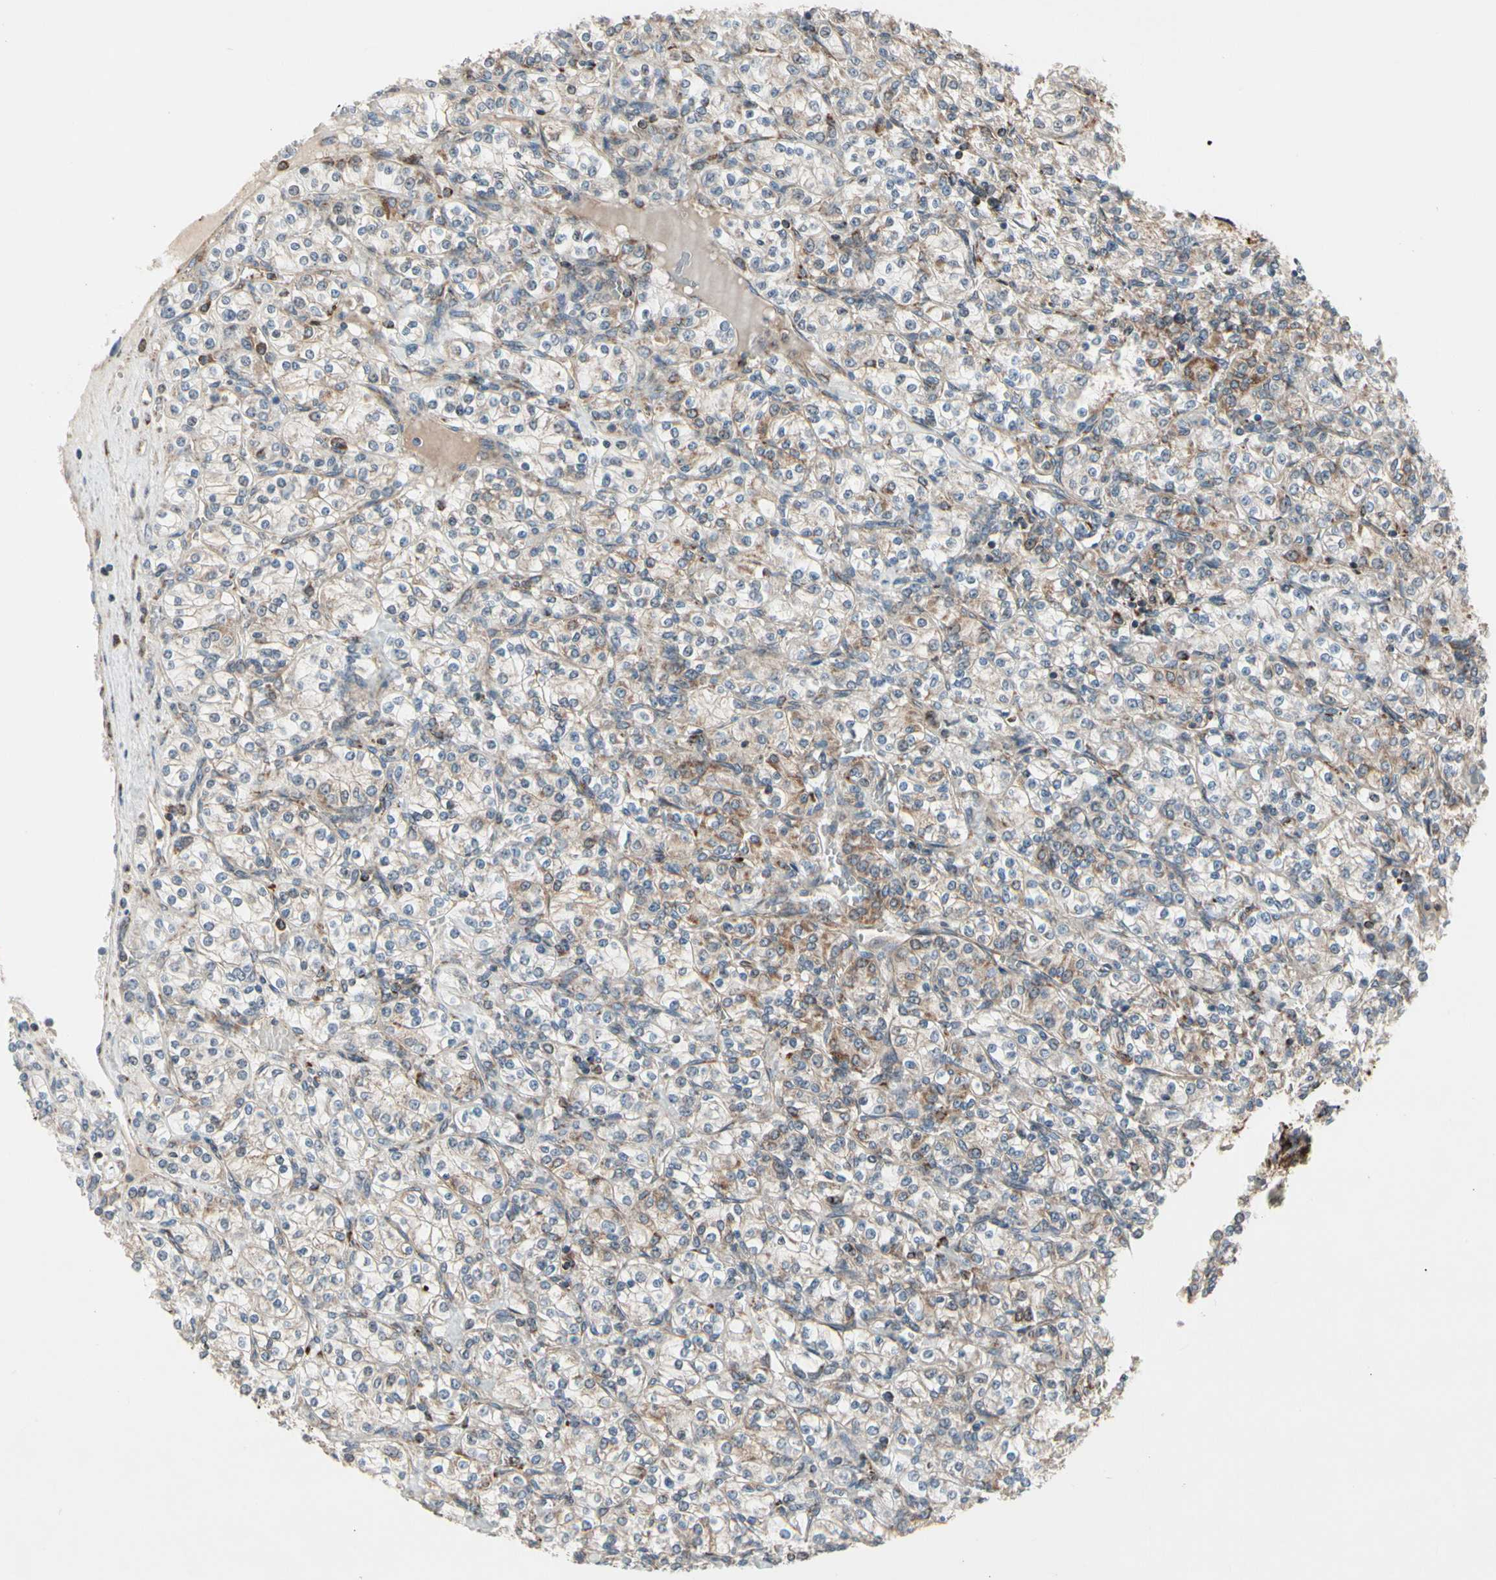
{"staining": {"intensity": "weak", "quantity": ">75%", "location": "cytoplasmic/membranous"}, "tissue": "renal cancer", "cell_type": "Tumor cells", "image_type": "cancer", "snomed": [{"axis": "morphology", "description": "Adenocarcinoma, NOS"}, {"axis": "topography", "description": "Kidney"}], "caption": "An image showing weak cytoplasmic/membranous positivity in about >75% of tumor cells in renal adenocarcinoma, as visualized by brown immunohistochemical staining.", "gene": "CPT1A", "patient": {"sex": "male", "age": 77}}